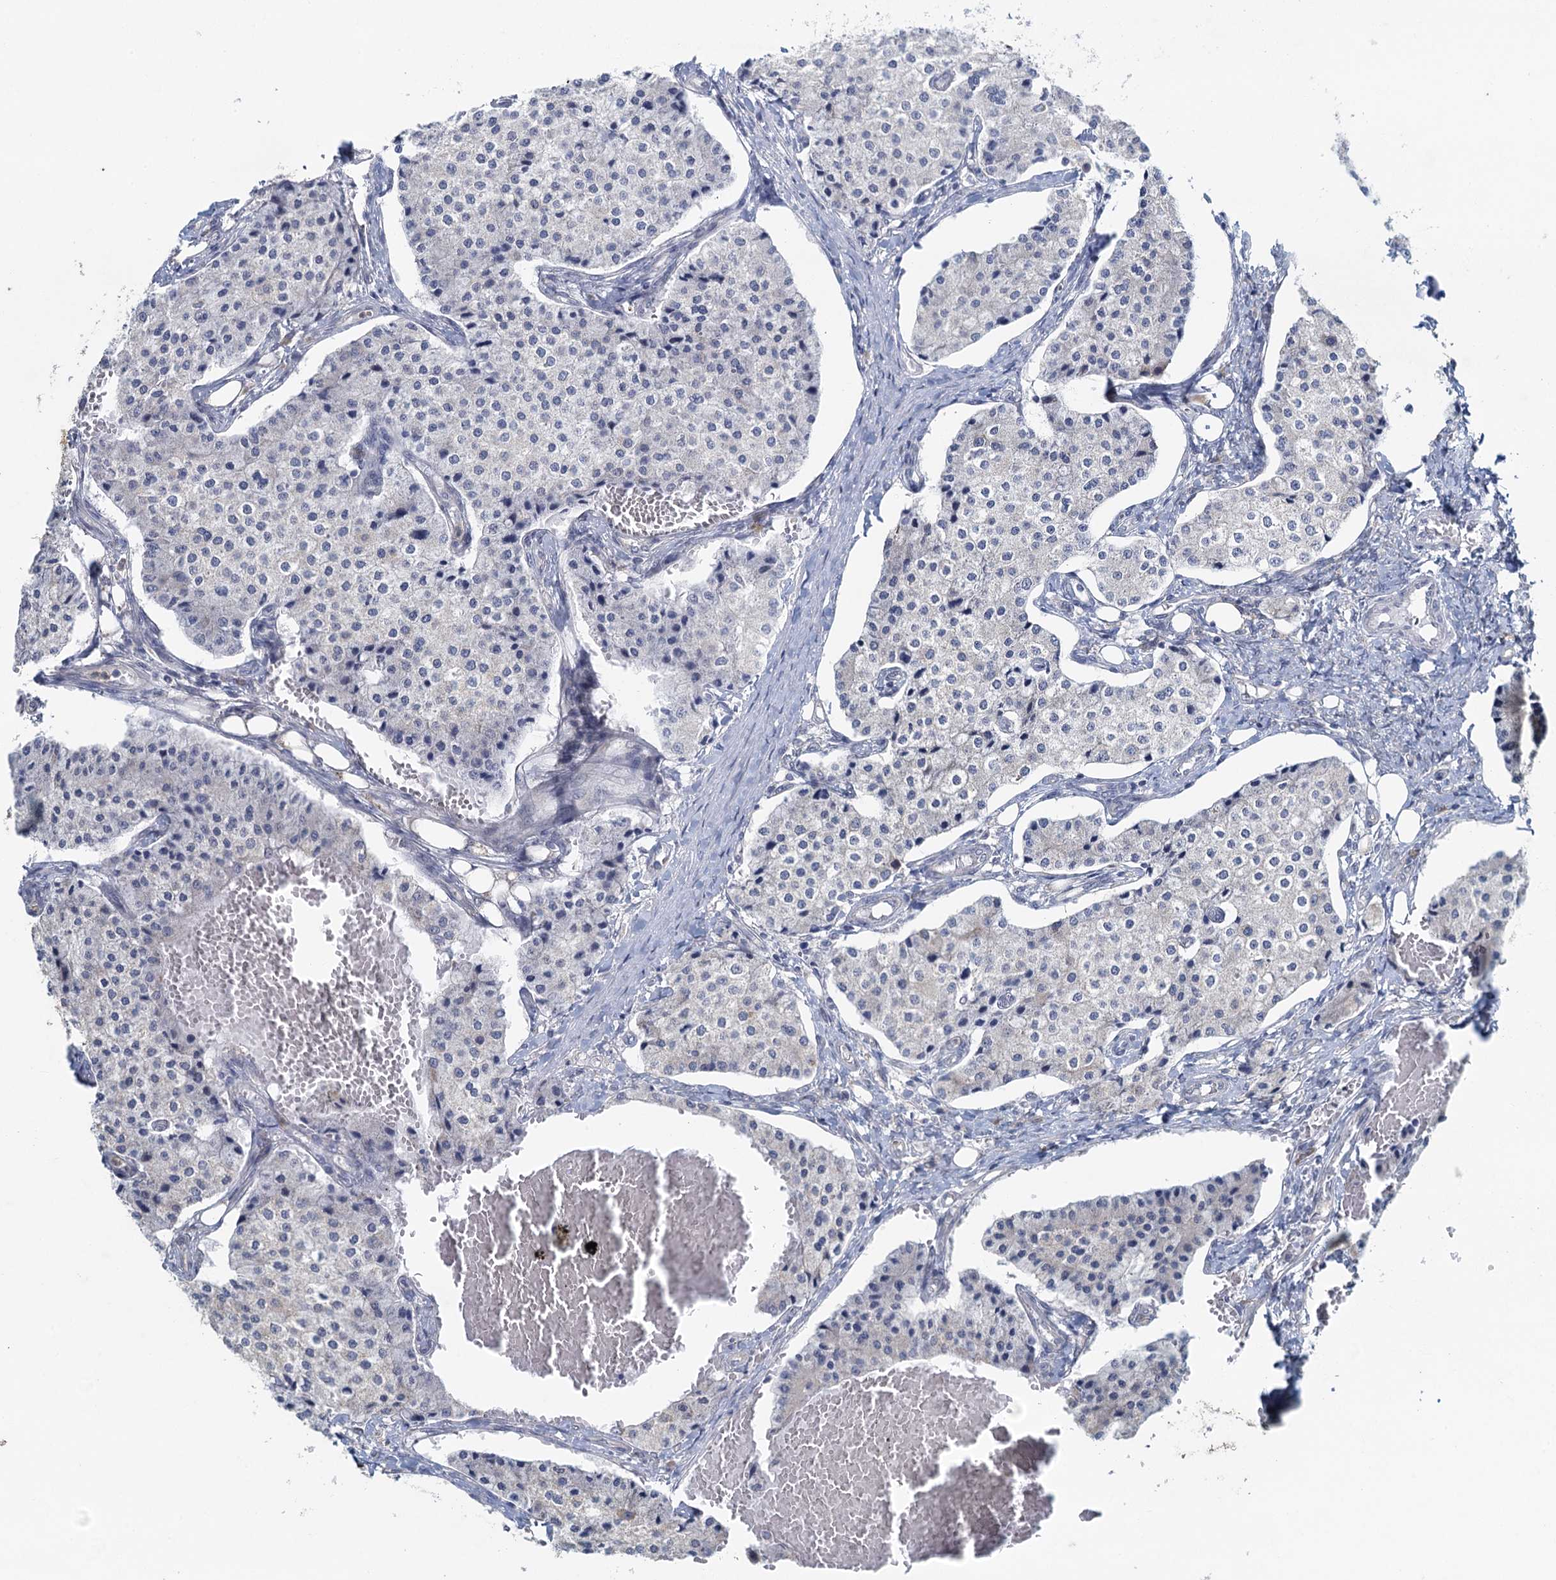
{"staining": {"intensity": "negative", "quantity": "none", "location": "none"}, "tissue": "carcinoid", "cell_type": "Tumor cells", "image_type": "cancer", "snomed": [{"axis": "morphology", "description": "Carcinoid, malignant, NOS"}, {"axis": "topography", "description": "Colon"}], "caption": "Immunohistochemical staining of carcinoid (malignant) exhibits no significant positivity in tumor cells.", "gene": "TEX35", "patient": {"sex": "female", "age": 52}}